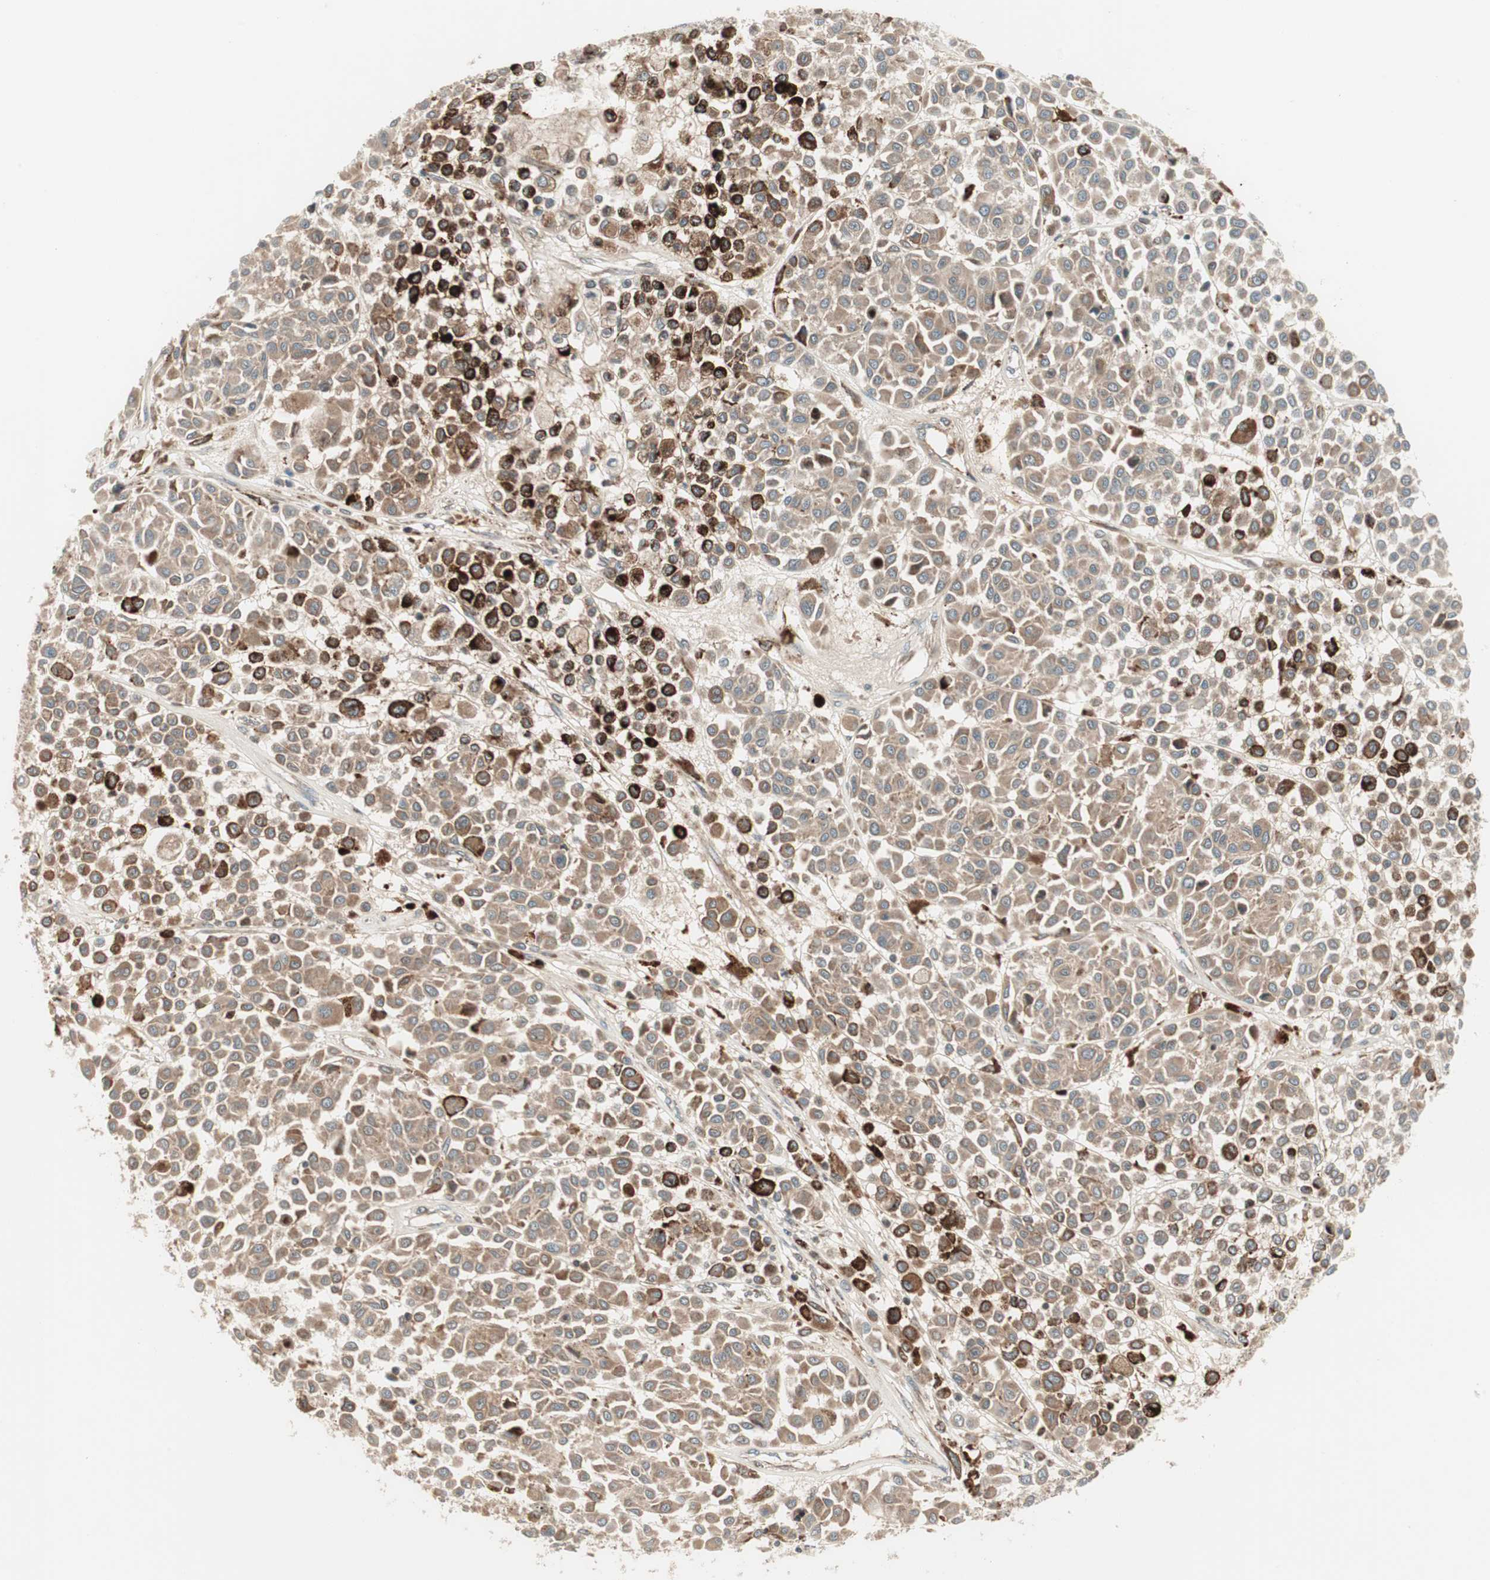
{"staining": {"intensity": "moderate", "quantity": ">75%", "location": "cytoplasmic/membranous"}, "tissue": "melanoma", "cell_type": "Tumor cells", "image_type": "cancer", "snomed": [{"axis": "morphology", "description": "Malignant melanoma, Metastatic site"}, {"axis": "topography", "description": "Soft tissue"}], "caption": "This histopathology image shows immunohistochemistry staining of human malignant melanoma (metastatic site), with medium moderate cytoplasmic/membranous positivity in about >75% of tumor cells.", "gene": "SFRP1", "patient": {"sex": "male", "age": 41}}